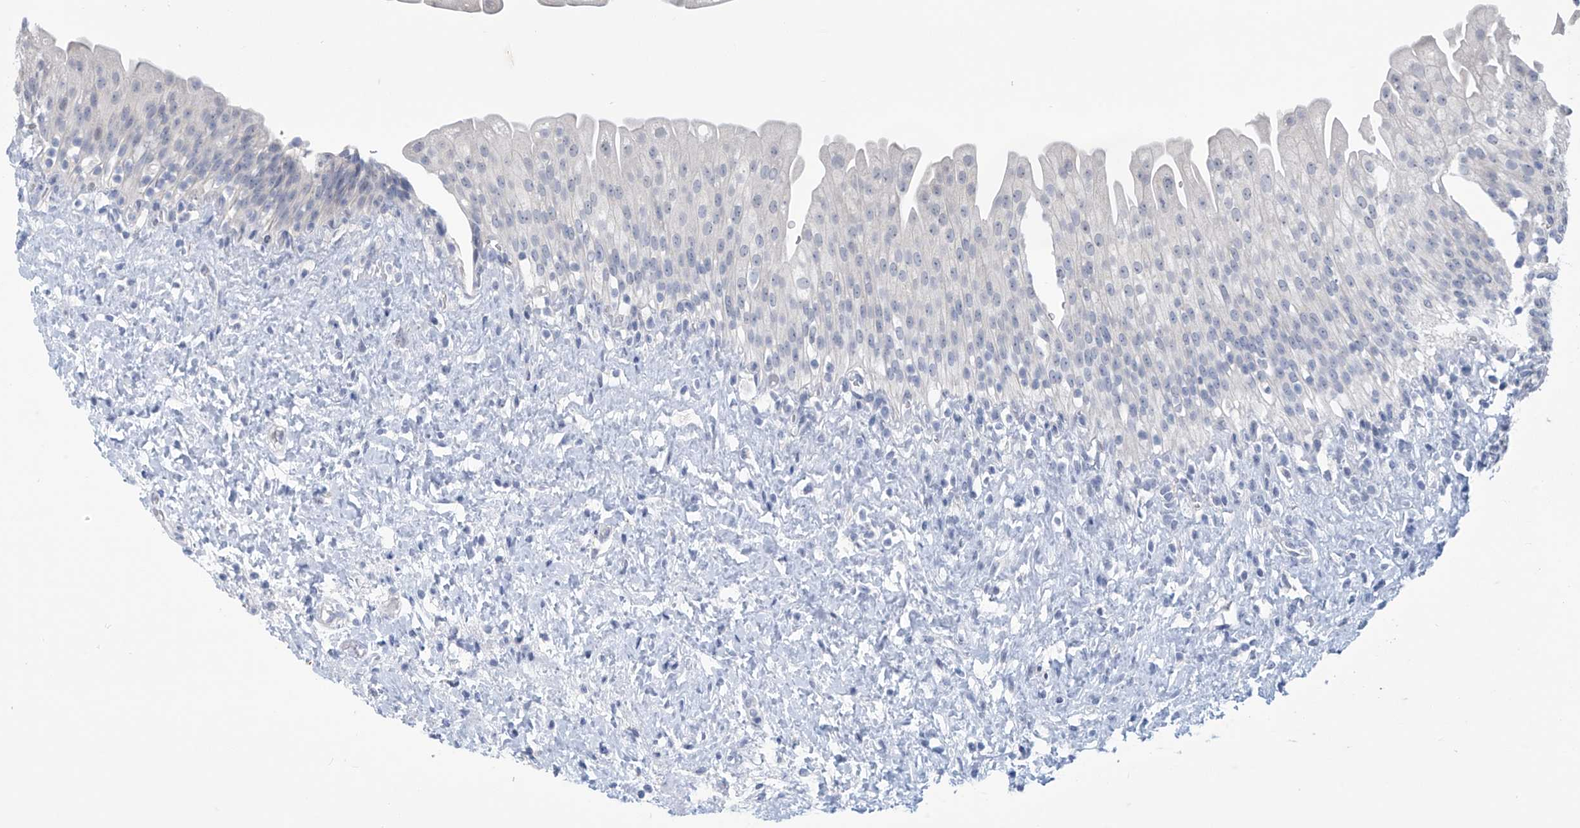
{"staining": {"intensity": "negative", "quantity": "none", "location": "none"}, "tissue": "urinary bladder", "cell_type": "Urothelial cells", "image_type": "normal", "snomed": [{"axis": "morphology", "description": "Normal tissue, NOS"}, {"axis": "topography", "description": "Urinary bladder"}], "caption": "Urinary bladder stained for a protein using immunohistochemistry demonstrates no expression urothelial cells.", "gene": "SLC35A5", "patient": {"sex": "female", "age": 27}}